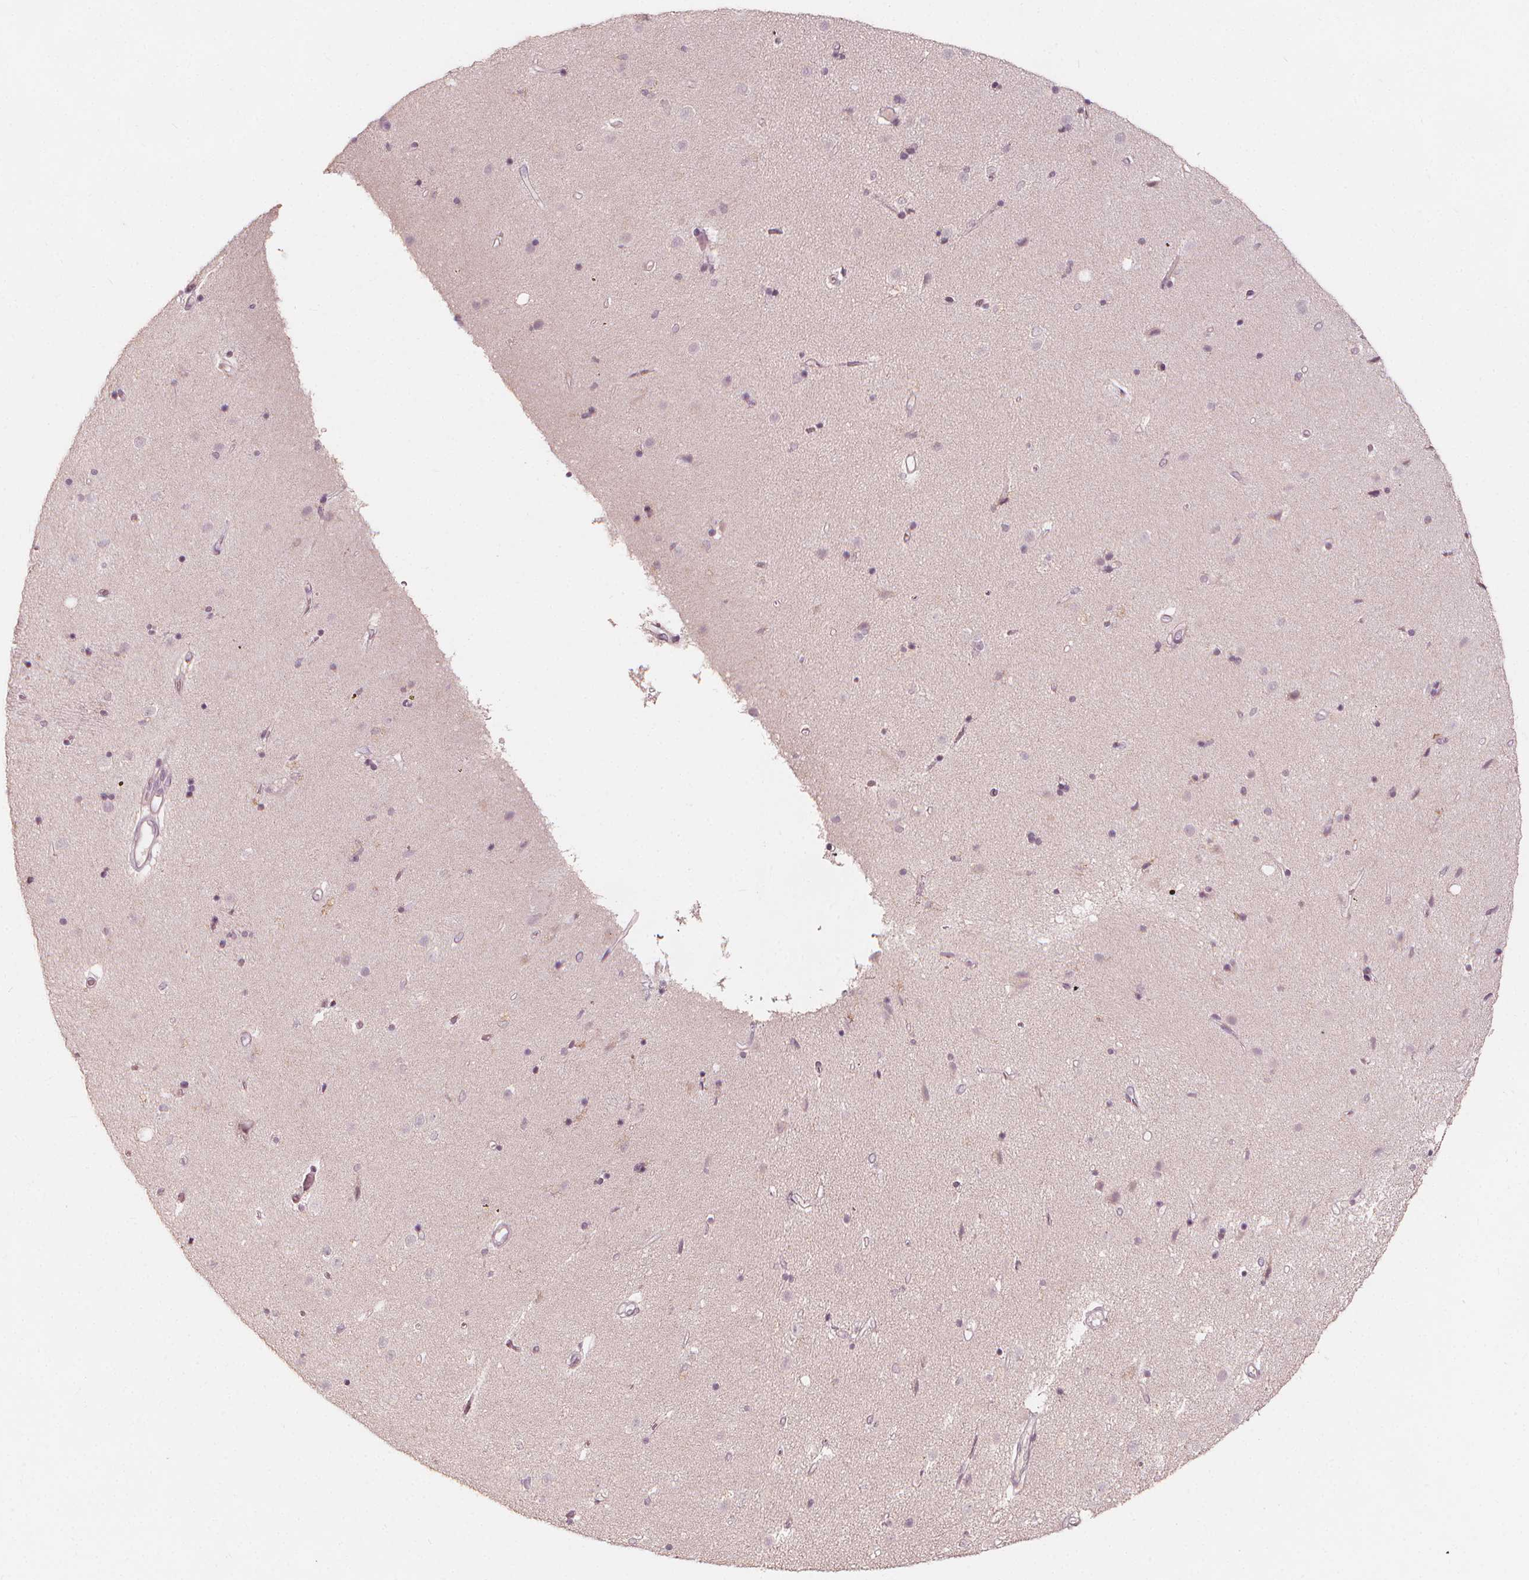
{"staining": {"intensity": "negative", "quantity": "none", "location": "none"}, "tissue": "caudate", "cell_type": "Glial cells", "image_type": "normal", "snomed": [{"axis": "morphology", "description": "Normal tissue, NOS"}, {"axis": "topography", "description": "Lateral ventricle wall"}], "caption": "A high-resolution image shows immunohistochemistry (IHC) staining of normal caudate, which exhibits no significant expression in glial cells. (DAB (3,3'-diaminobenzidine) IHC with hematoxylin counter stain).", "gene": "NPC1L1", "patient": {"sex": "female", "age": 71}}